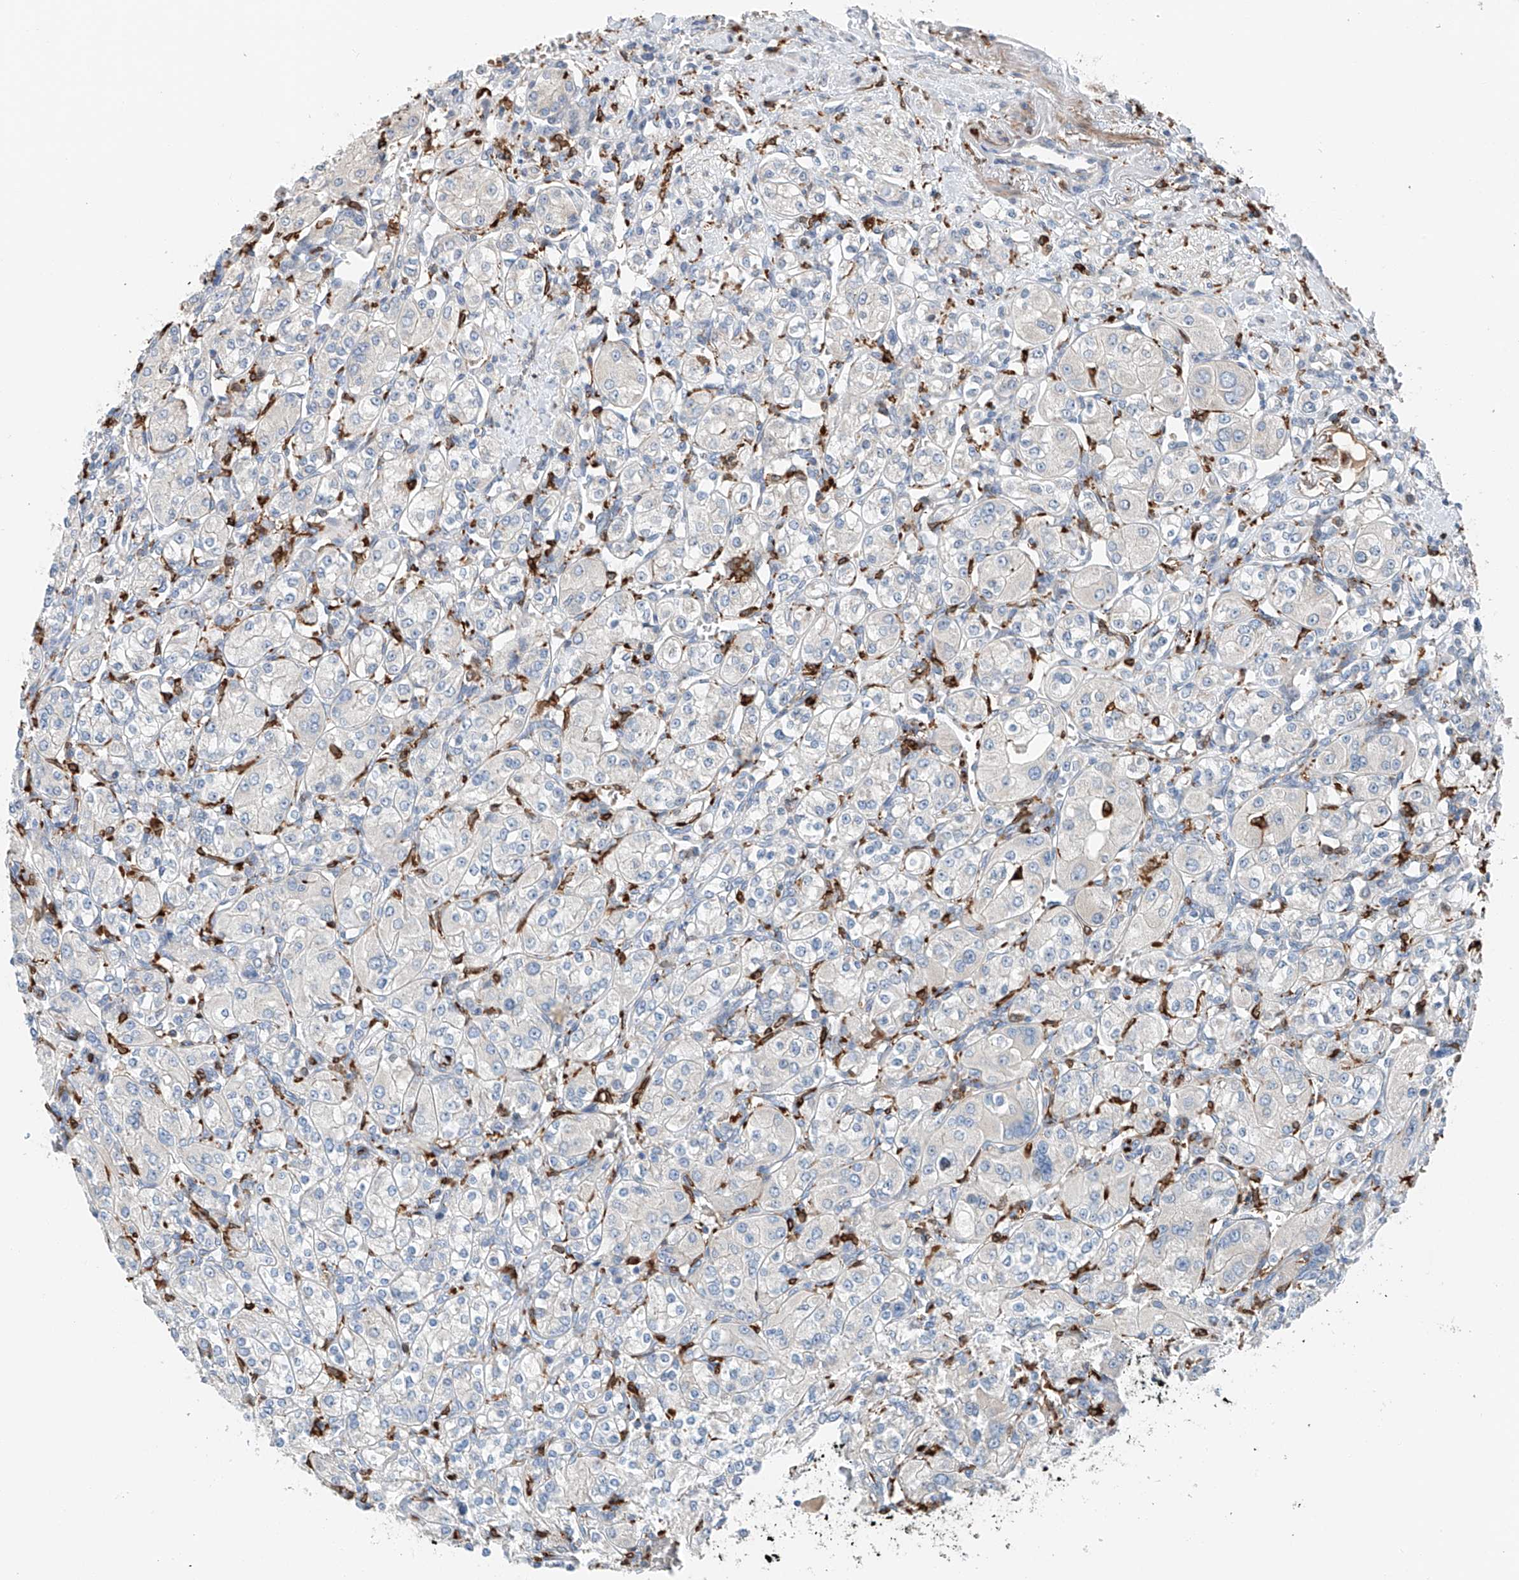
{"staining": {"intensity": "negative", "quantity": "none", "location": "none"}, "tissue": "renal cancer", "cell_type": "Tumor cells", "image_type": "cancer", "snomed": [{"axis": "morphology", "description": "Adenocarcinoma, NOS"}, {"axis": "topography", "description": "Kidney"}], "caption": "DAB immunohistochemical staining of human adenocarcinoma (renal) displays no significant positivity in tumor cells. (DAB (3,3'-diaminobenzidine) IHC visualized using brightfield microscopy, high magnification).", "gene": "TBXAS1", "patient": {"sex": "male", "age": 77}}